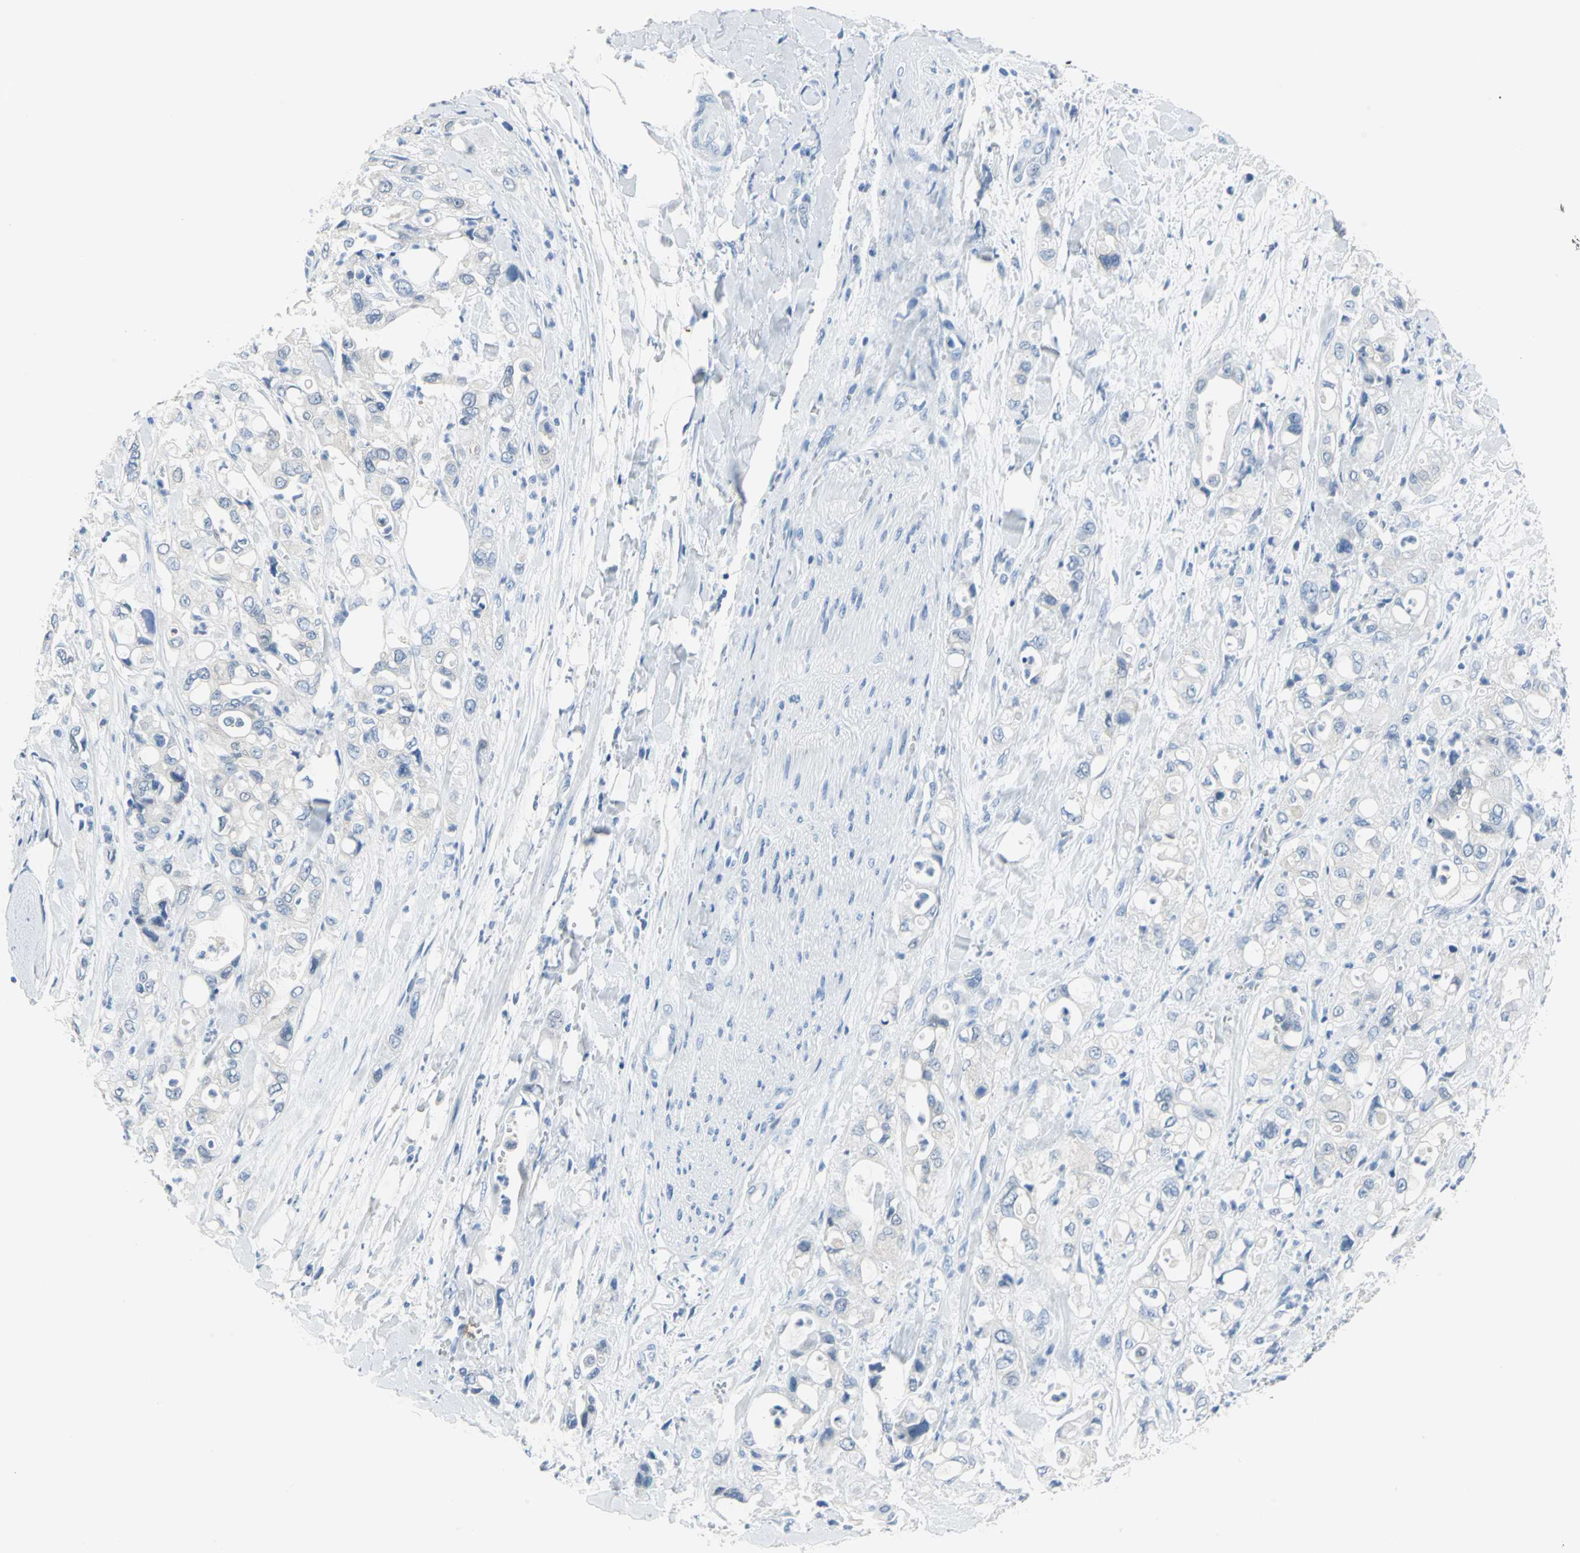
{"staining": {"intensity": "negative", "quantity": "none", "location": "none"}, "tissue": "pancreatic cancer", "cell_type": "Tumor cells", "image_type": "cancer", "snomed": [{"axis": "morphology", "description": "Adenocarcinoma, NOS"}, {"axis": "topography", "description": "Pancreas"}], "caption": "Tumor cells show no significant protein staining in pancreatic cancer.", "gene": "SFN", "patient": {"sex": "male", "age": 70}}